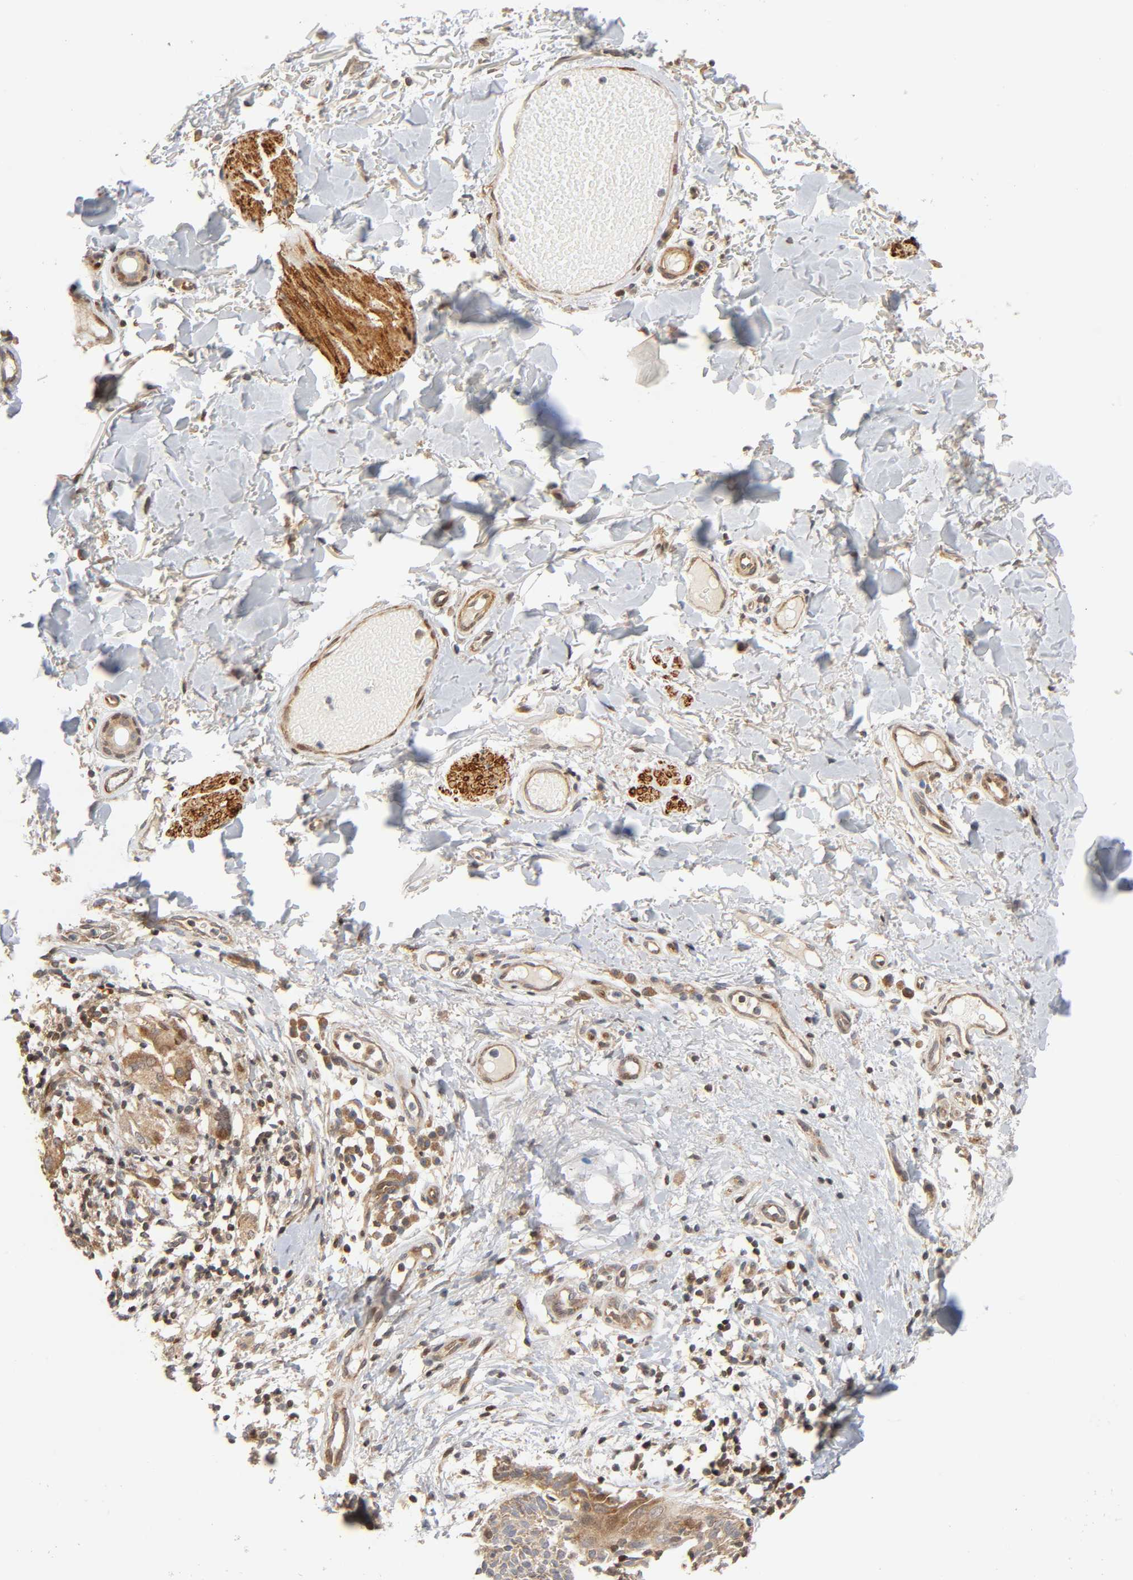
{"staining": {"intensity": "moderate", "quantity": ">75%", "location": "cytoplasmic/membranous"}, "tissue": "skin cancer", "cell_type": "Tumor cells", "image_type": "cancer", "snomed": [{"axis": "morphology", "description": "Fibrosis, NOS"}, {"axis": "morphology", "description": "Basal cell carcinoma"}, {"axis": "topography", "description": "Skin"}], "caption": "DAB immunohistochemical staining of skin cancer shows moderate cytoplasmic/membranous protein staining in about >75% of tumor cells.", "gene": "NEMF", "patient": {"sex": "male", "age": 76}}